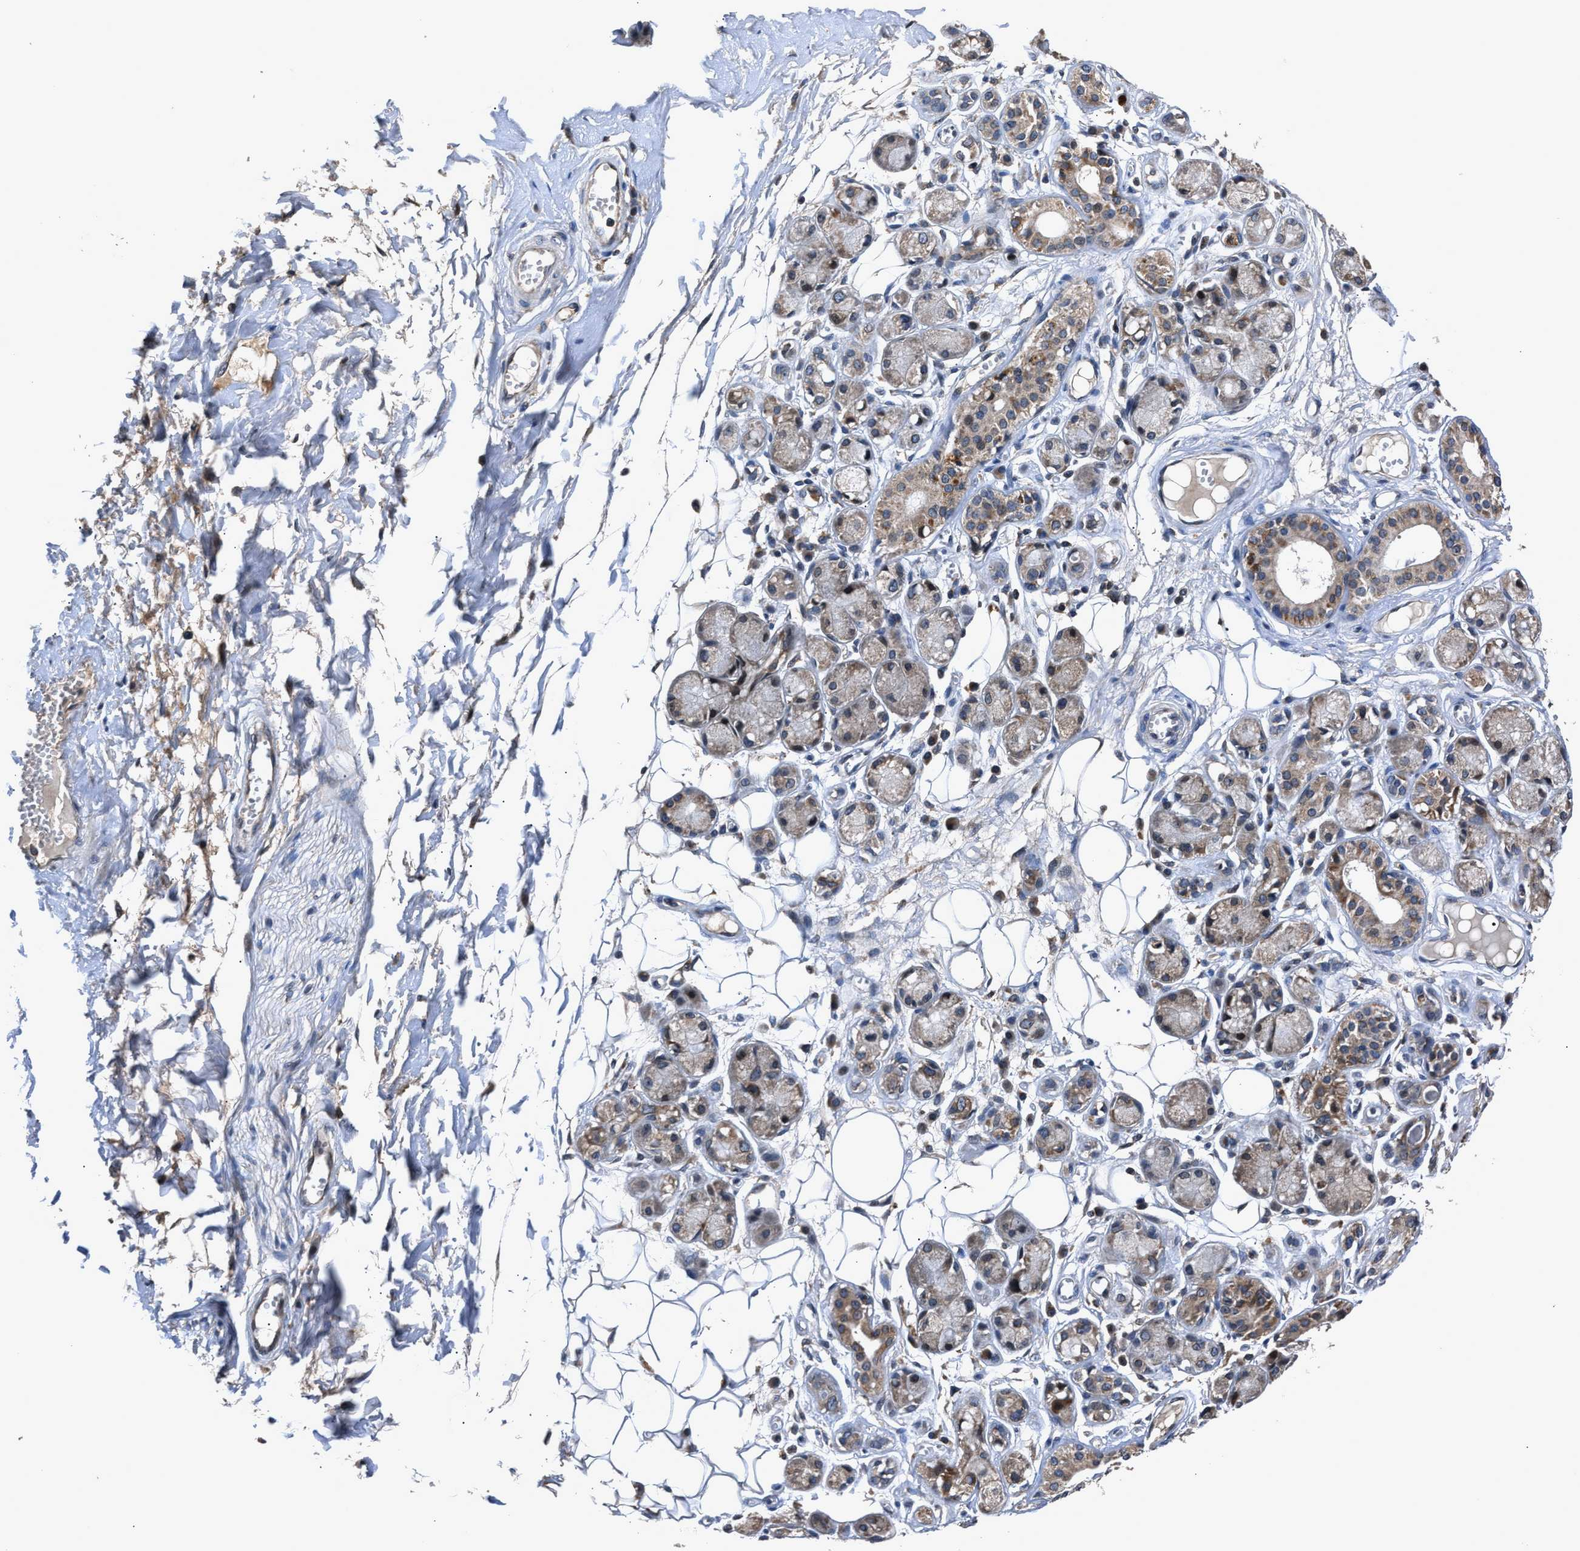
{"staining": {"intensity": "negative", "quantity": "none", "location": "none"}, "tissue": "adipose tissue", "cell_type": "Adipocytes", "image_type": "normal", "snomed": [{"axis": "morphology", "description": "Normal tissue, NOS"}, {"axis": "morphology", "description": "Inflammation, NOS"}, {"axis": "topography", "description": "Salivary gland"}, {"axis": "topography", "description": "Peripheral nerve tissue"}], "caption": "Immunohistochemistry of unremarkable human adipose tissue displays no positivity in adipocytes. The staining is performed using DAB brown chromogen with nuclei counter-stained in using hematoxylin.", "gene": "TNRC18", "patient": {"sex": "female", "age": 75}}